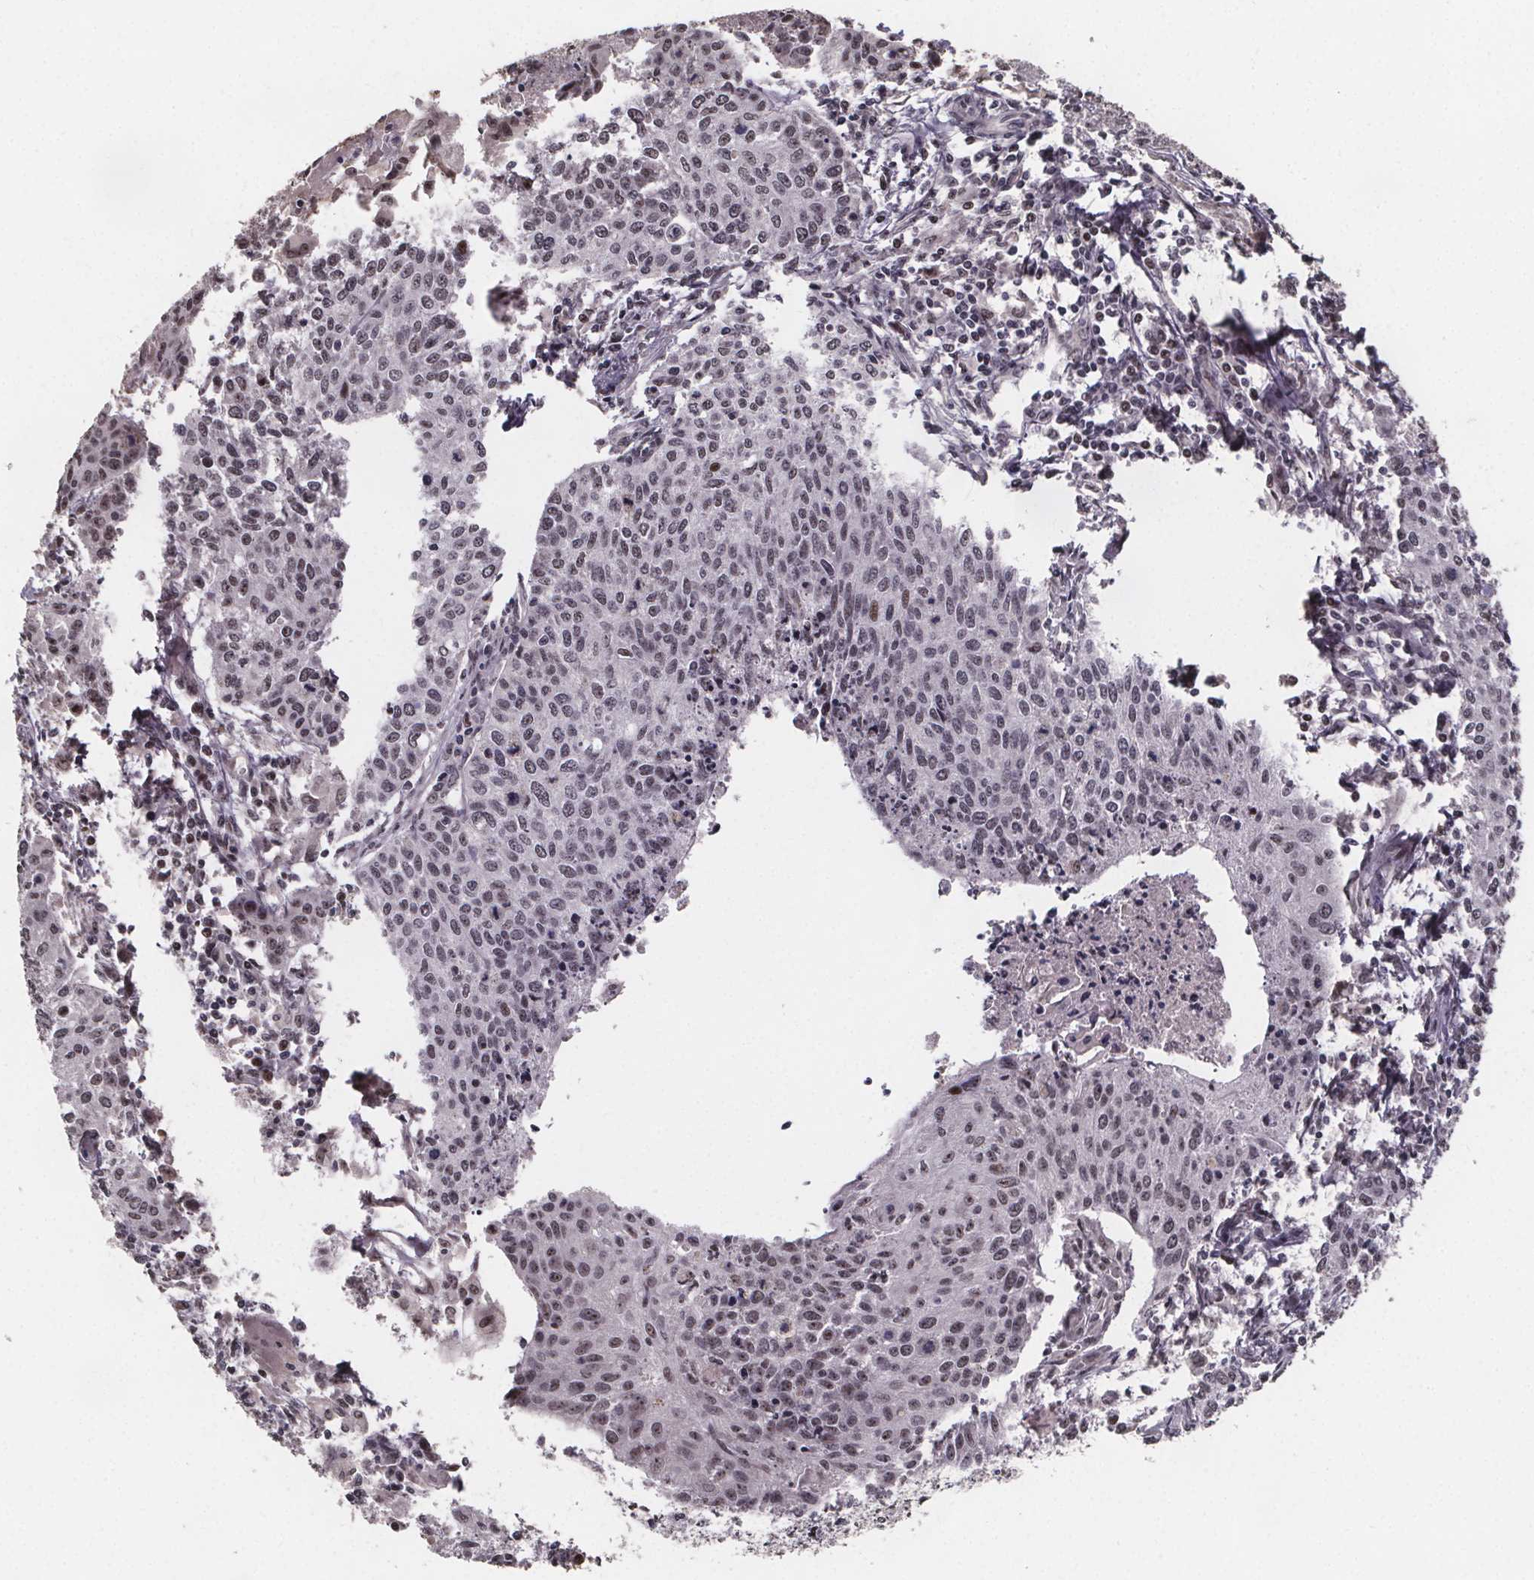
{"staining": {"intensity": "weak", "quantity": "25%-75%", "location": "nuclear"}, "tissue": "cervical cancer", "cell_type": "Tumor cells", "image_type": "cancer", "snomed": [{"axis": "morphology", "description": "Squamous cell carcinoma, NOS"}, {"axis": "topography", "description": "Cervix"}], "caption": "Squamous cell carcinoma (cervical) was stained to show a protein in brown. There is low levels of weak nuclear staining in about 25%-75% of tumor cells.", "gene": "U2SURP", "patient": {"sex": "female", "age": 38}}